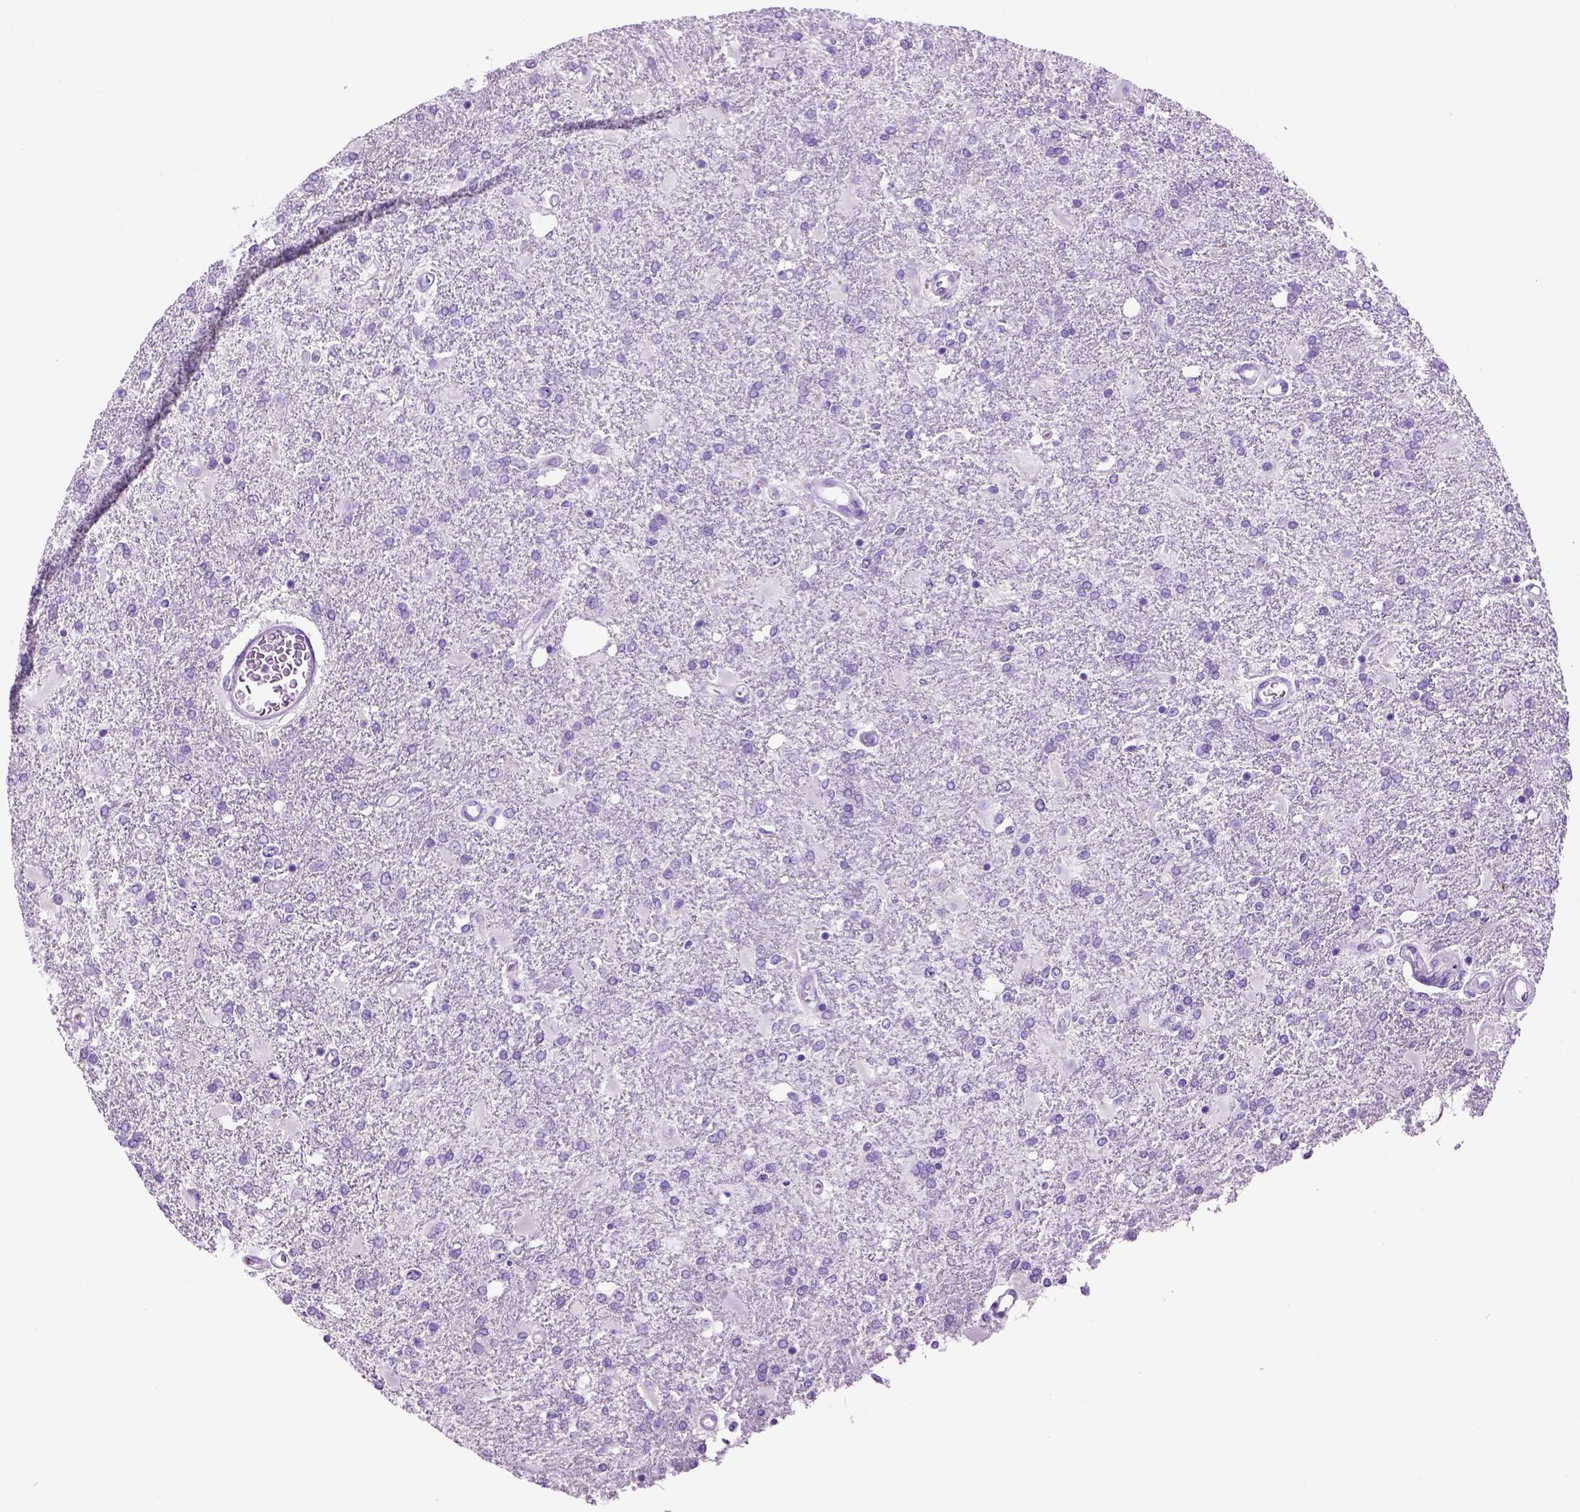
{"staining": {"intensity": "negative", "quantity": "none", "location": "none"}, "tissue": "glioma", "cell_type": "Tumor cells", "image_type": "cancer", "snomed": [{"axis": "morphology", "description": "Glioma, malignant, High grade"}, {"axis": "topography", "description": "Cerebral cortex"}], "caption": "Immunohistochemical staining of human malignant glioma (high-grade) exhibits no significant staining in tumor cells.", "gene": "HHIPL2", "patient": {"sex": "male", "age": 79}}